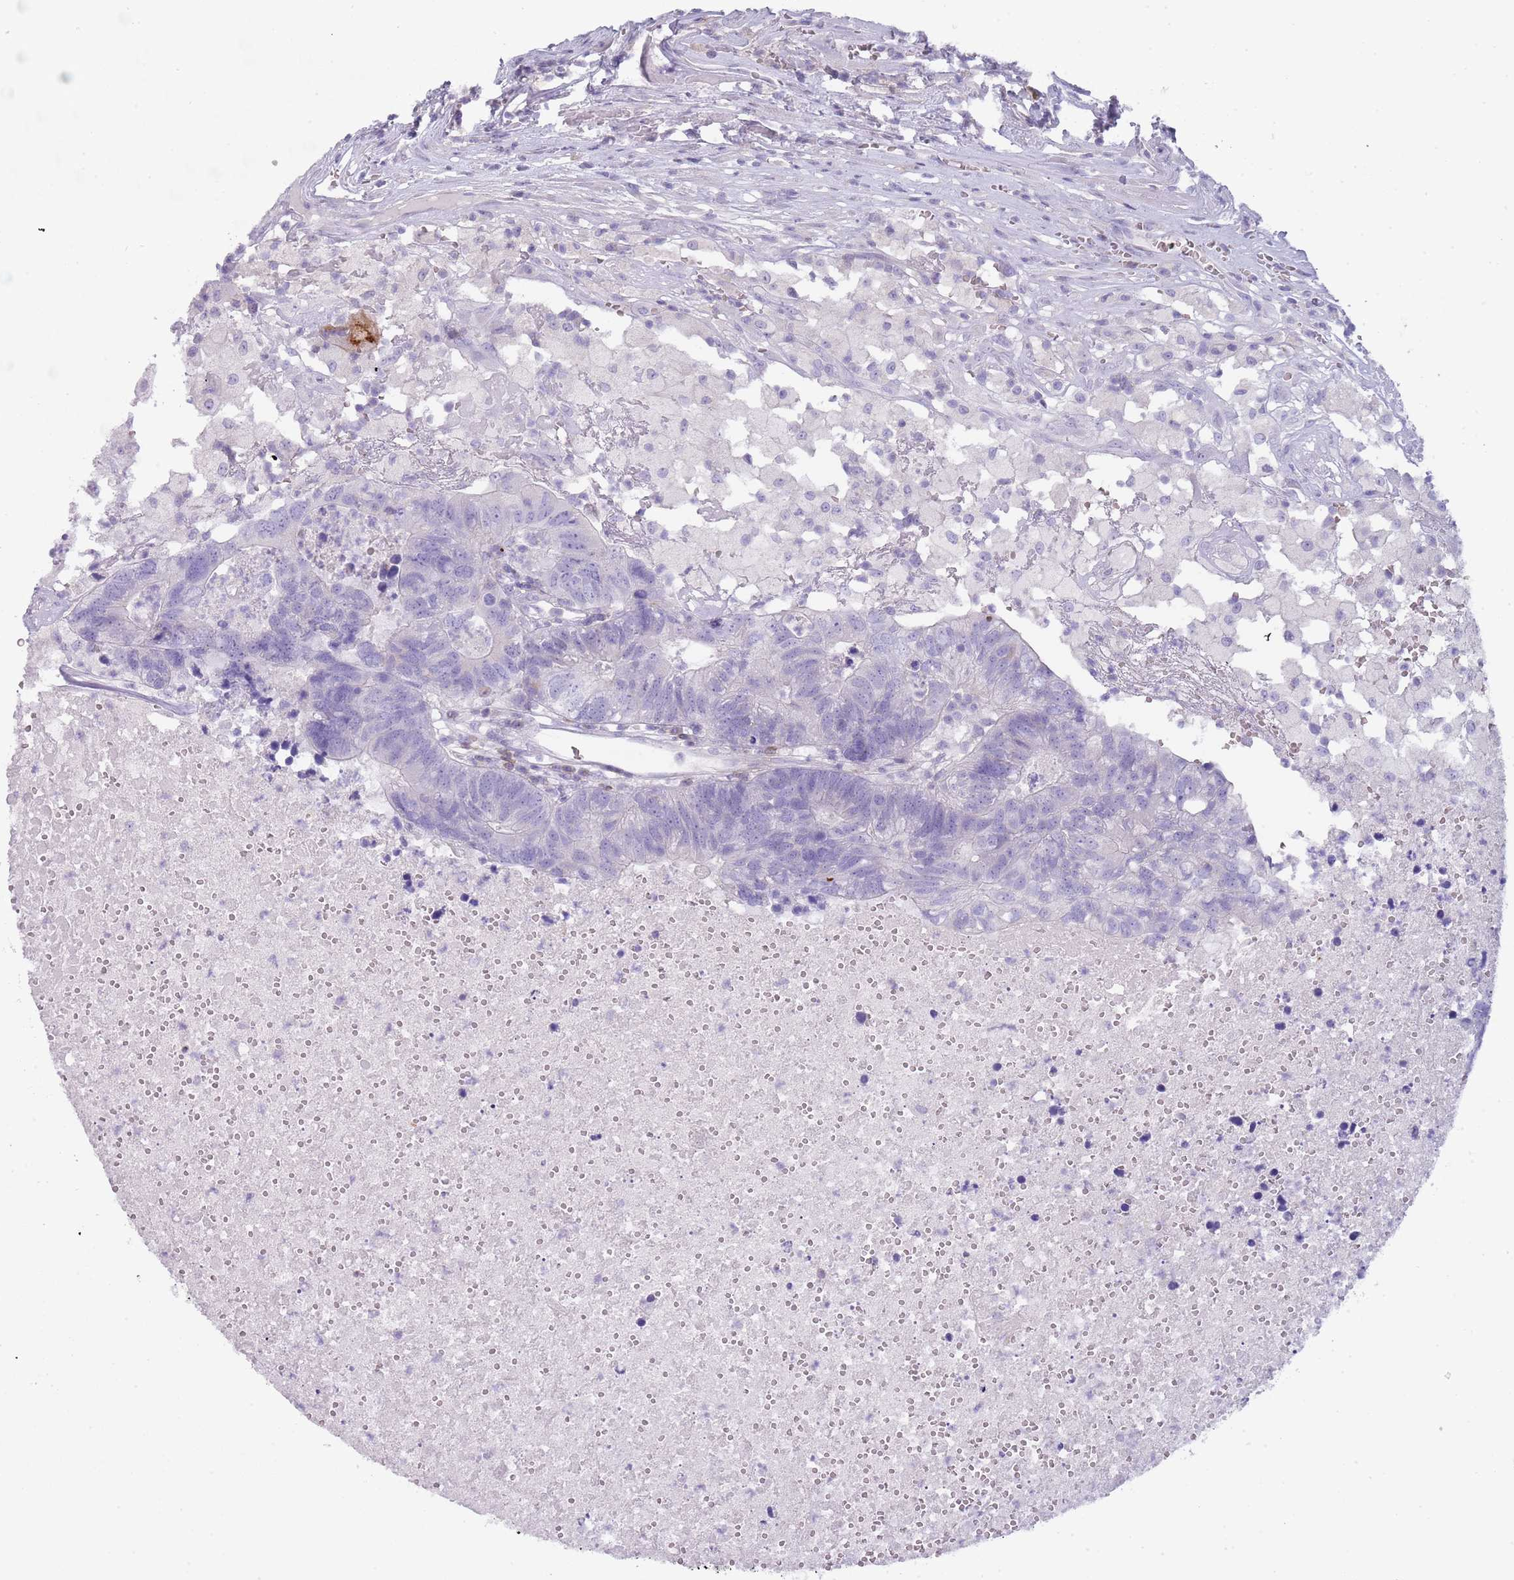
{"staining": {"intensity": "negative", "quantity": "none", "location": "none"}, "tissue": "colorectal cancer", "cell_type": "Tumor cells", "image_type": "cancer", "snomed": [{"axis": "morphology", "description": "Adenocarcinoma, NOS"}, {"axis": "topography", "description": "Colon"}], "caption": "An image of adenocarcinoma (colorectal) stained for a protein reveals no brown staining in tumor cells.", "gene": "NBPF20", "patient": {"sex": "female", "age": 48}}